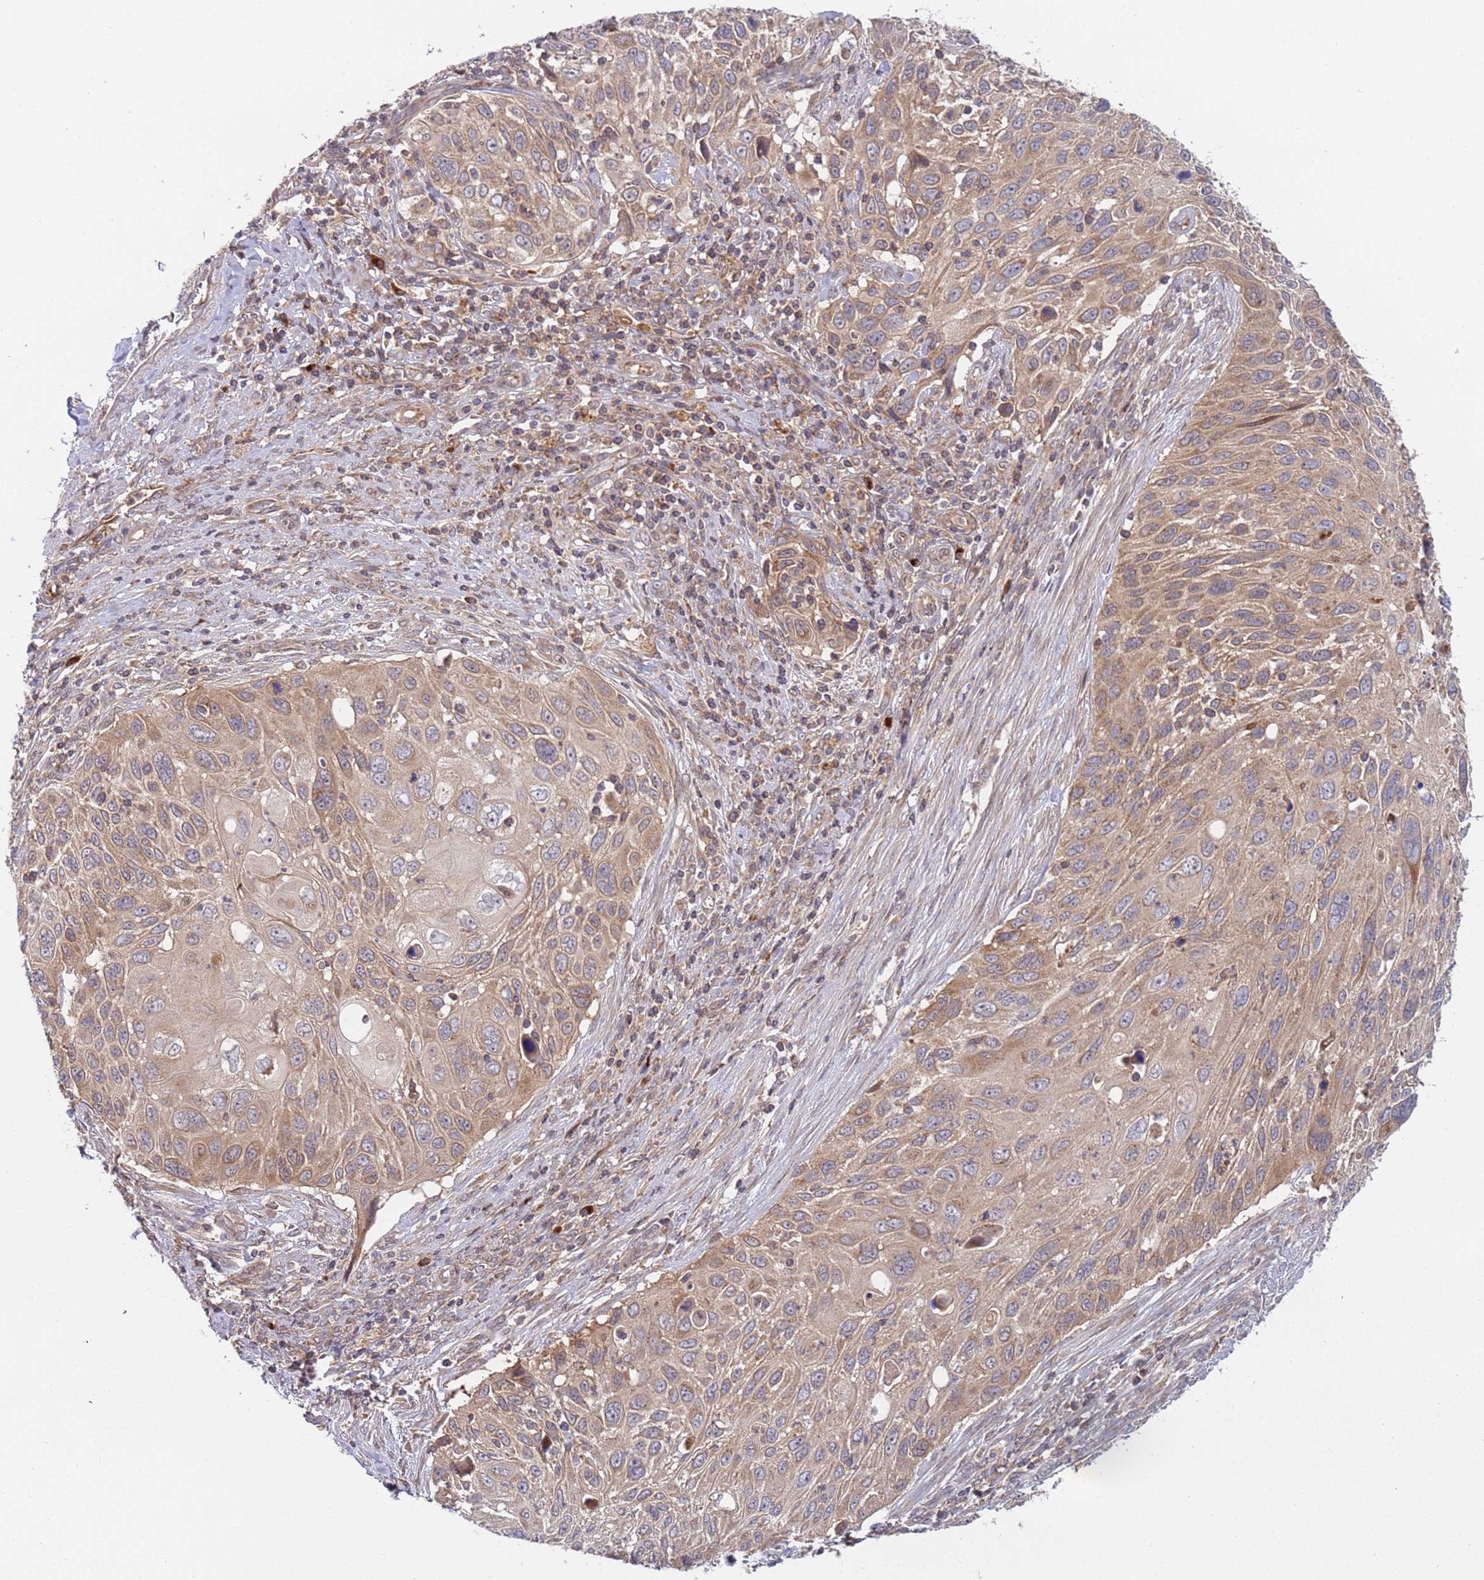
{"staining": {"intensity": "moderate", "quantity": ">75%", "location": "cytoplasmic/membranous"}, "tissue": "cervical cancer", "cell_type": "Tumor cells", "image_type": "cancer", "snomed": [{"axis": "morphology", "description": "Squamous cell carcinoma, NOS"}, {"axis": "topography", "description": "Cervix"}], "caption": "Cervical squamous cell carcinoma tissue exhibits moderate cytoplasmic/membranous staining in about >75% of tumor cells The protein of interest is stained brown, and the nuclei are stained in blue (DAB (3,3'-diaminobenzidine) IHC with brightfield microscopy, high magnification).", "gene": "OR5A2", "patient": {"sex": "female", "age": 70}}